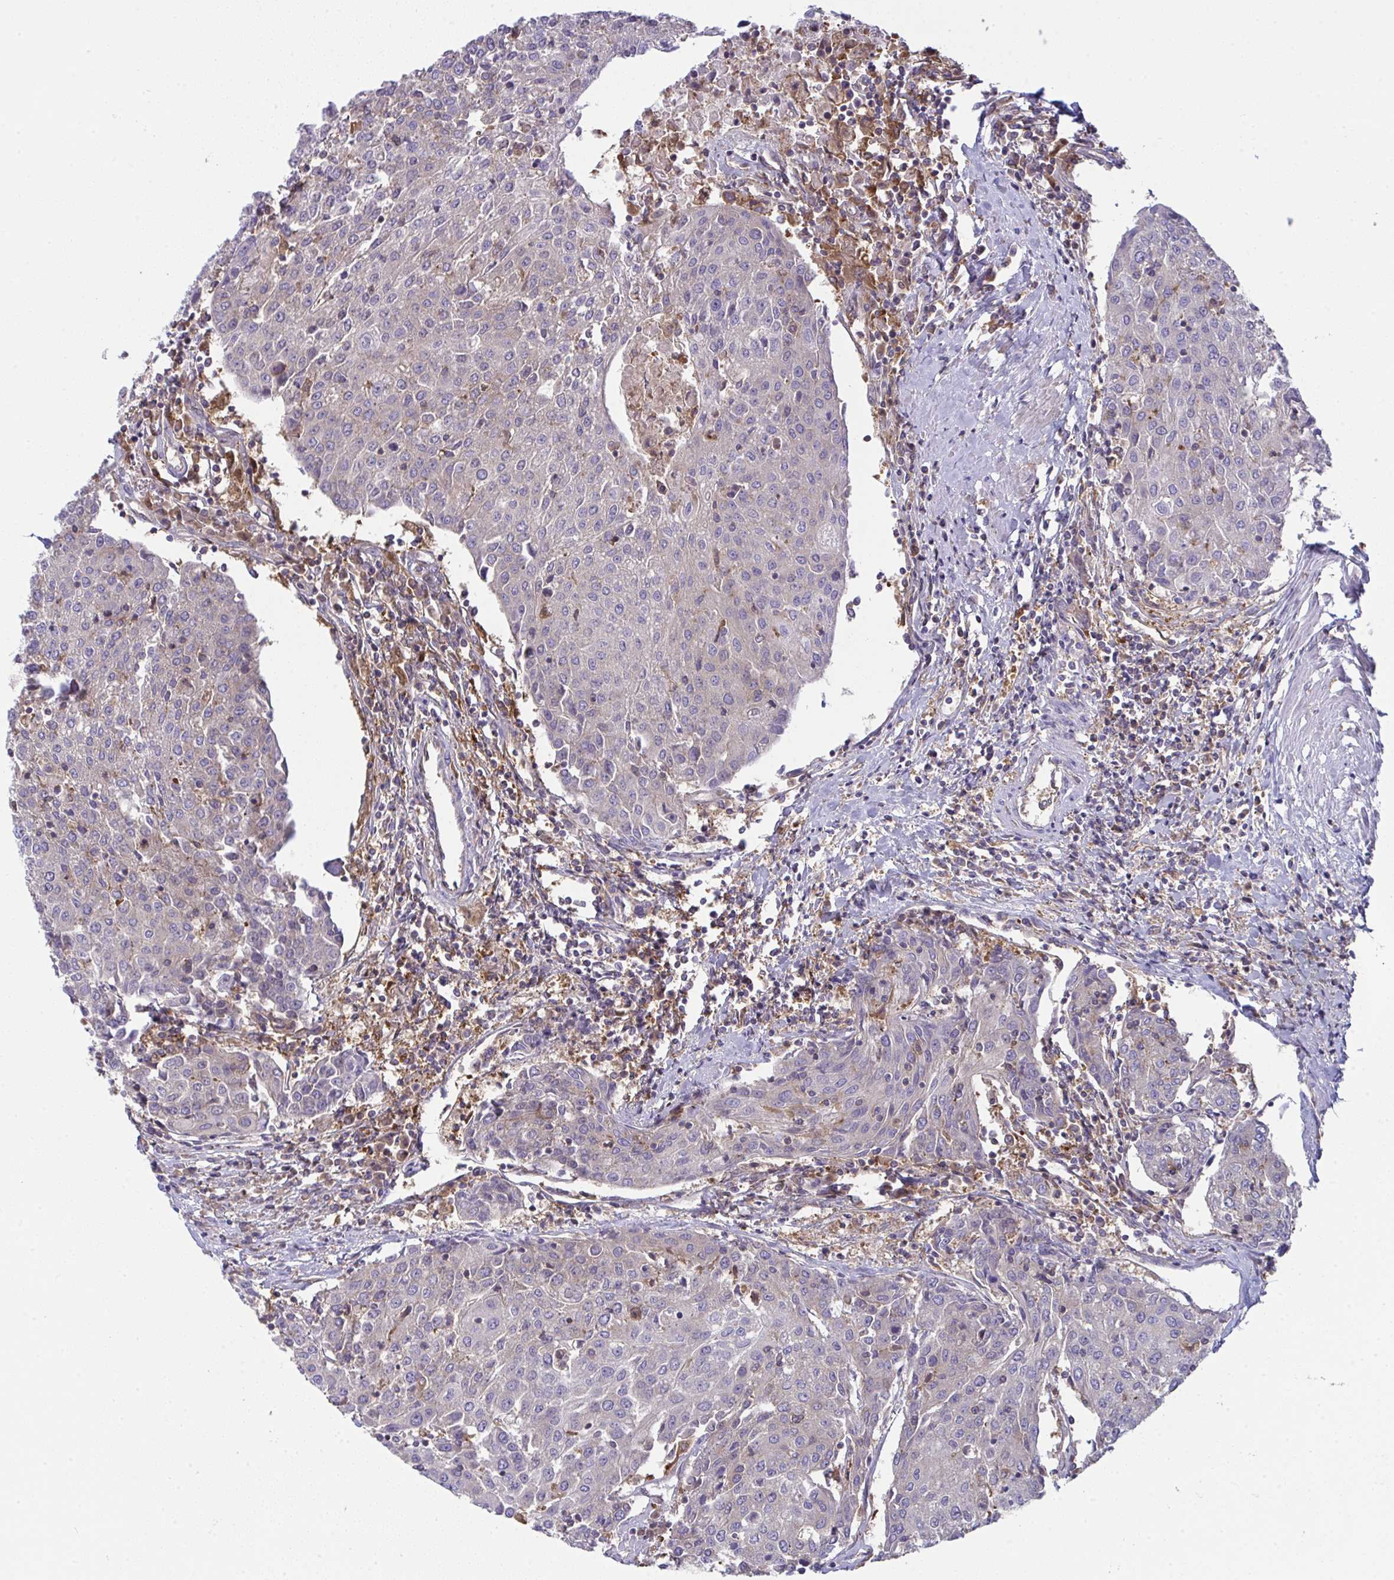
{"staining": {"intensity": "negative", "quantity": "none", "location": "none"}, "tissue": "urothelial cancer", "cell_type": "Tumor cells", "image_type": "cancer", "snomed": [{"axis": "morphology", "description": "Urothelial carcinoma, High grade"}, {"axis": "topography", "description": "Urinary bladder"}], "caption": "Immunohistochemical staining of human urothelial cancer exhibits no significant positivity in tumor cells.", "gene": "ALDH16A1", "patient": {"sex": "female", "age": 85}}